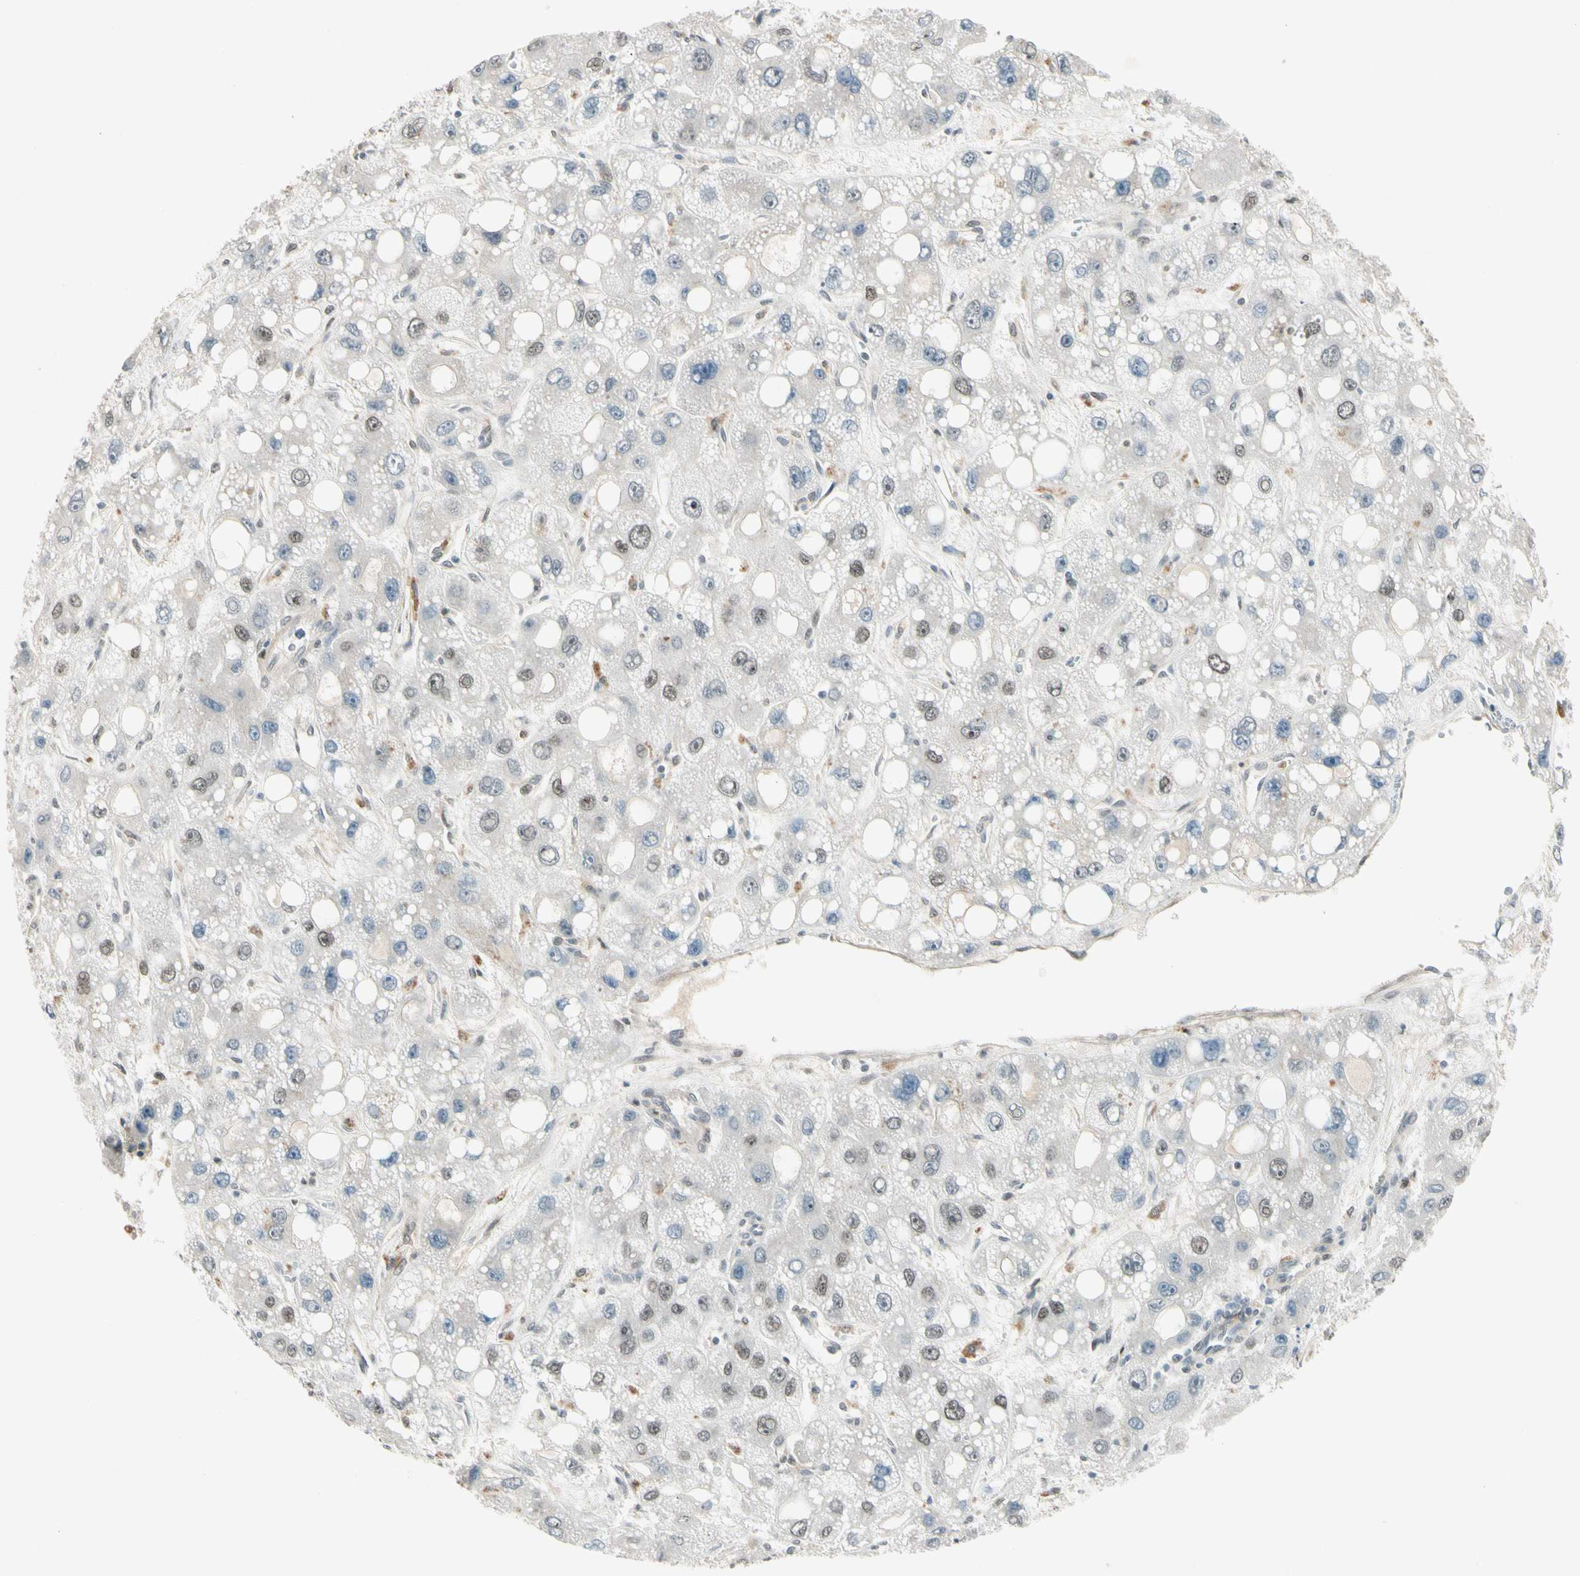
{"staining": {"intensity": "weak", "quantity": "<25%", "location": "nuclear"}, "tissue": "liver cancer", "cell_type": "Tumor cells", "image_type": "cancer", "snomed": [{"axis": "morphology", "description": "Carcinoma, Hepatocellular, NOS"}, {"axis": "topography", "description": "Liver"}], "caption": "Tumor cells are negative for protein expression in human liver cancer.", "gene": "GTF3A", "patient": {"sex": "male", "age": 55}}